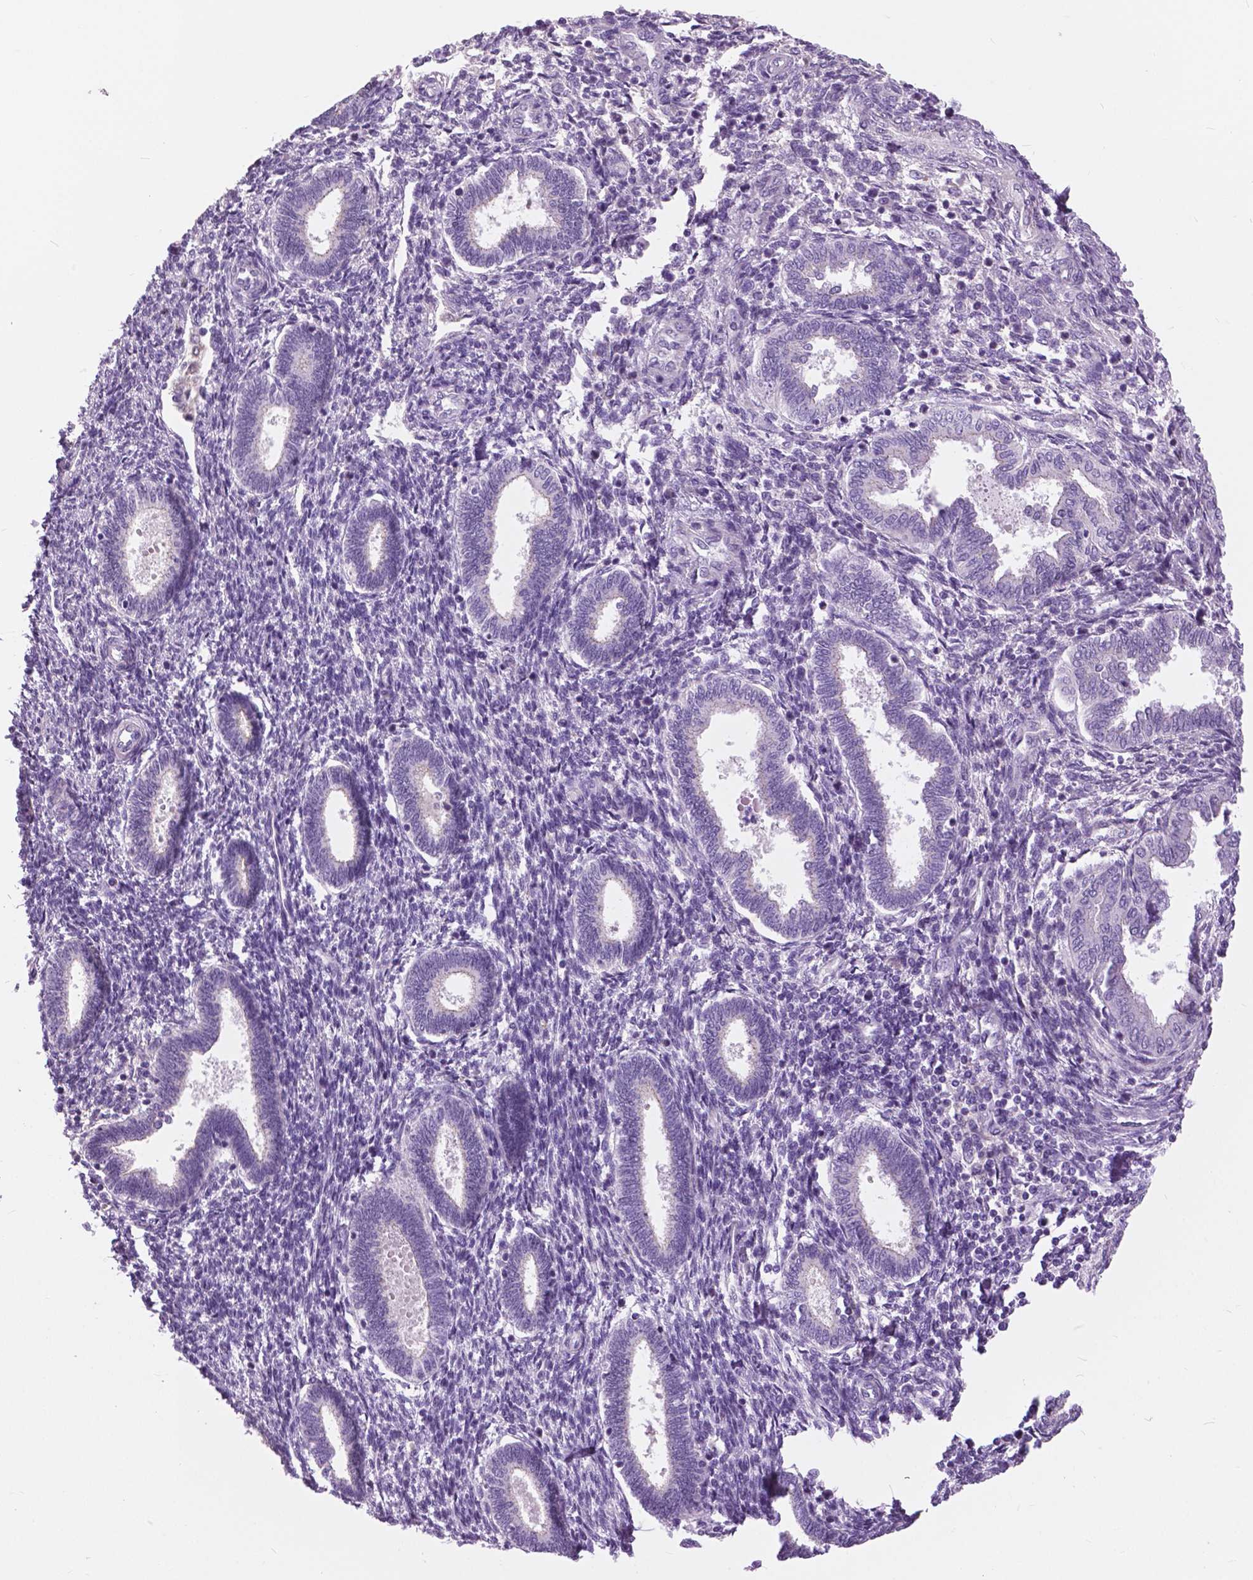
{"staining": {"intensity": "negative", "quantity": "none", "location": "none"}, "tissue": "endometrium", "cell_type": "Cells in endometrial stroma", "image_type": "normal", "snomed": [{"axis": "morphology", "description": "Normal tissue, NOS"}, {"axis": "topography", "description": "Endometrium"}], "caption": "Immunohistochemistry (IHC) photomicrograph of normal endometrium stained for a protein (brown), which demonstrates no positivity in cells in endometrial stroma.", "gene": "SERPINI1", "patient": {"sex": "female", "age": 42}}